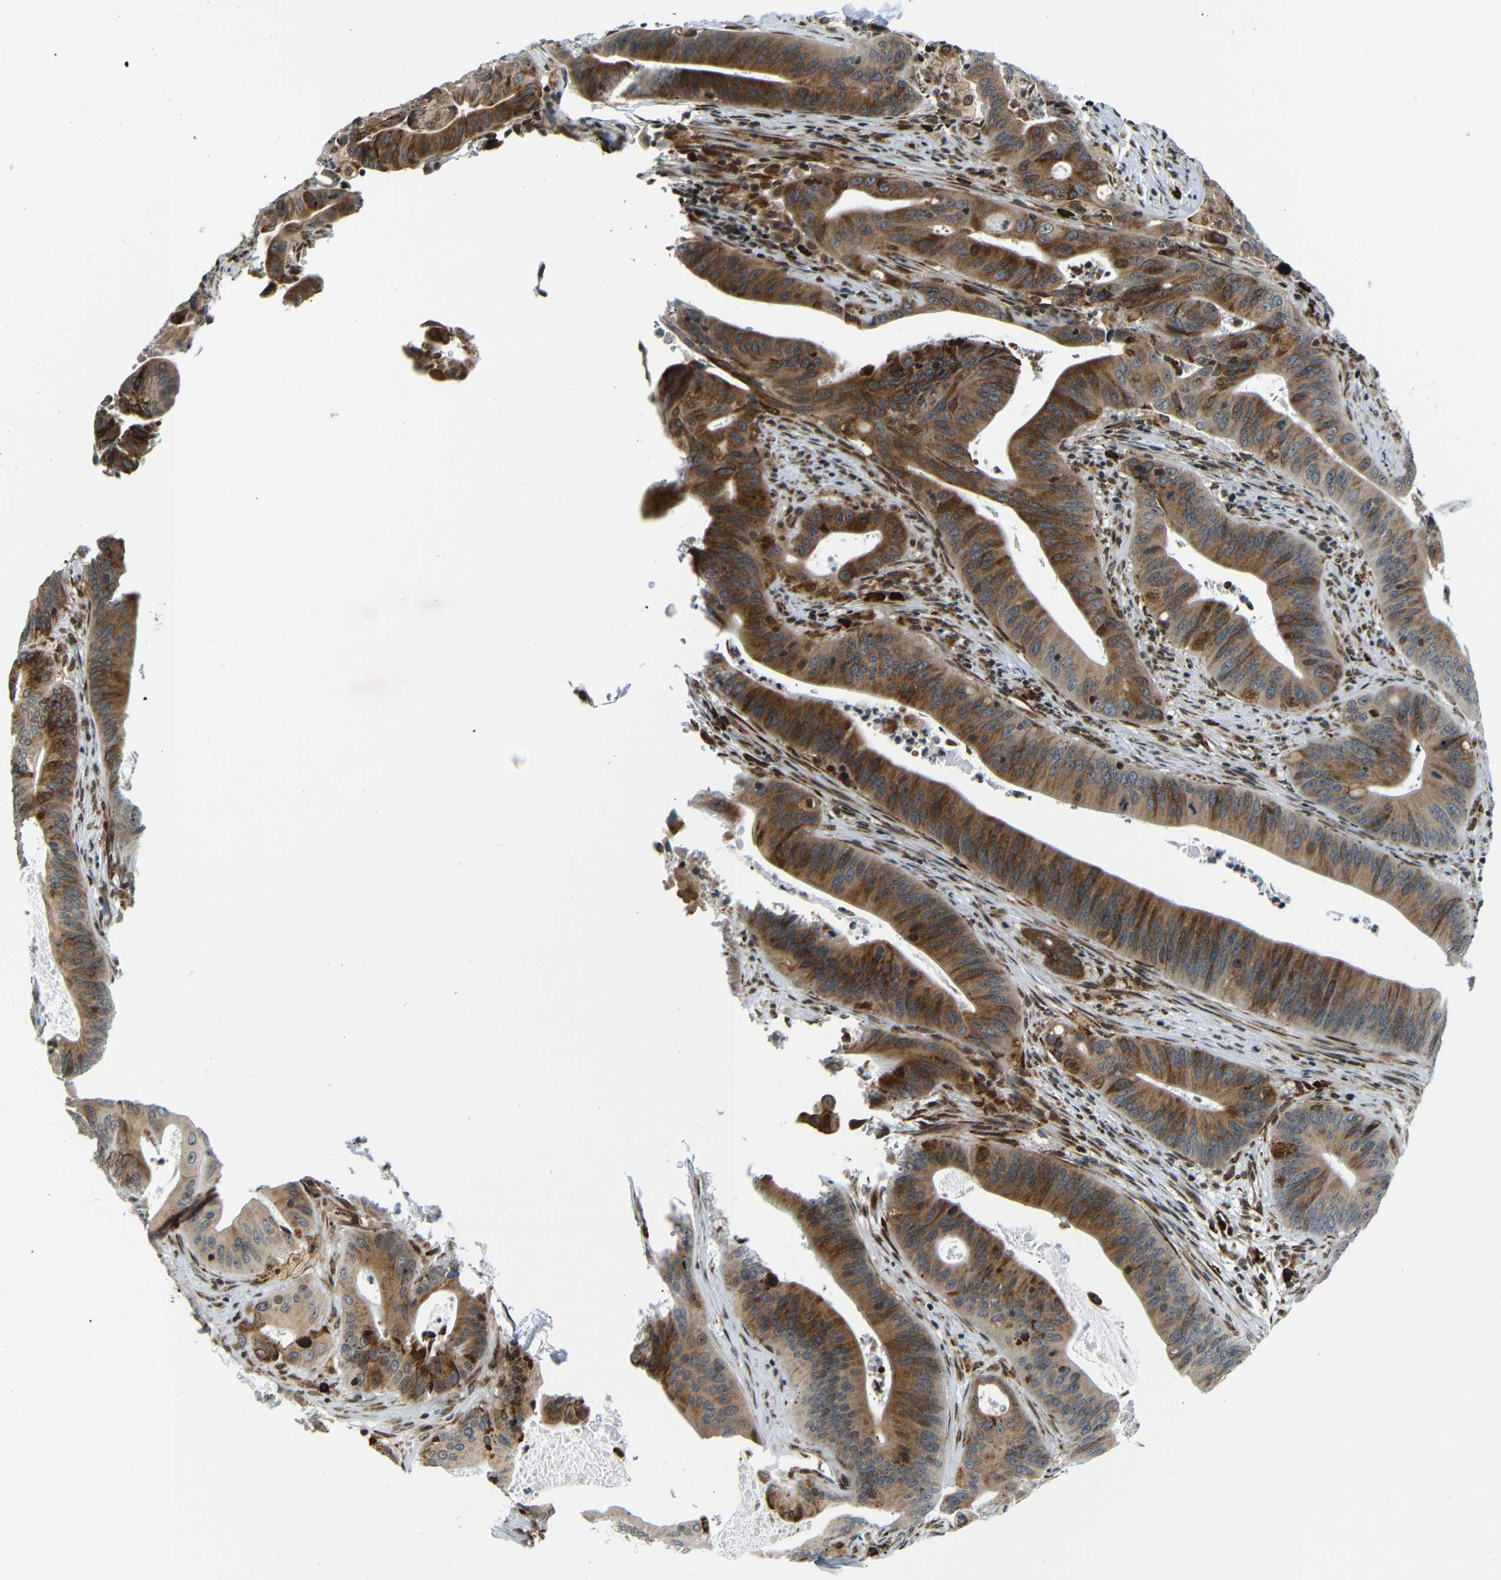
{"staining": {"intensity": "moderate", "quantity": ">75%", "location": "cytoplasmic/membranous"}, "tissue": "pancreatic cancer", "cell_type": "Tumor cells", "image_type": "cancer", "snomed": [{"axis": "morphology", "description": "Normal tissue, NOS"}, {"axis": "topography", "description": "Lymph node"}], "caption": "Moderate cytoplasmic/membranous expression is appreciated in approximately >75% of tumor cells in pancreatic cancer.", "gene": "SPCS2", "patient": {"sex": "male", "age": 62}}